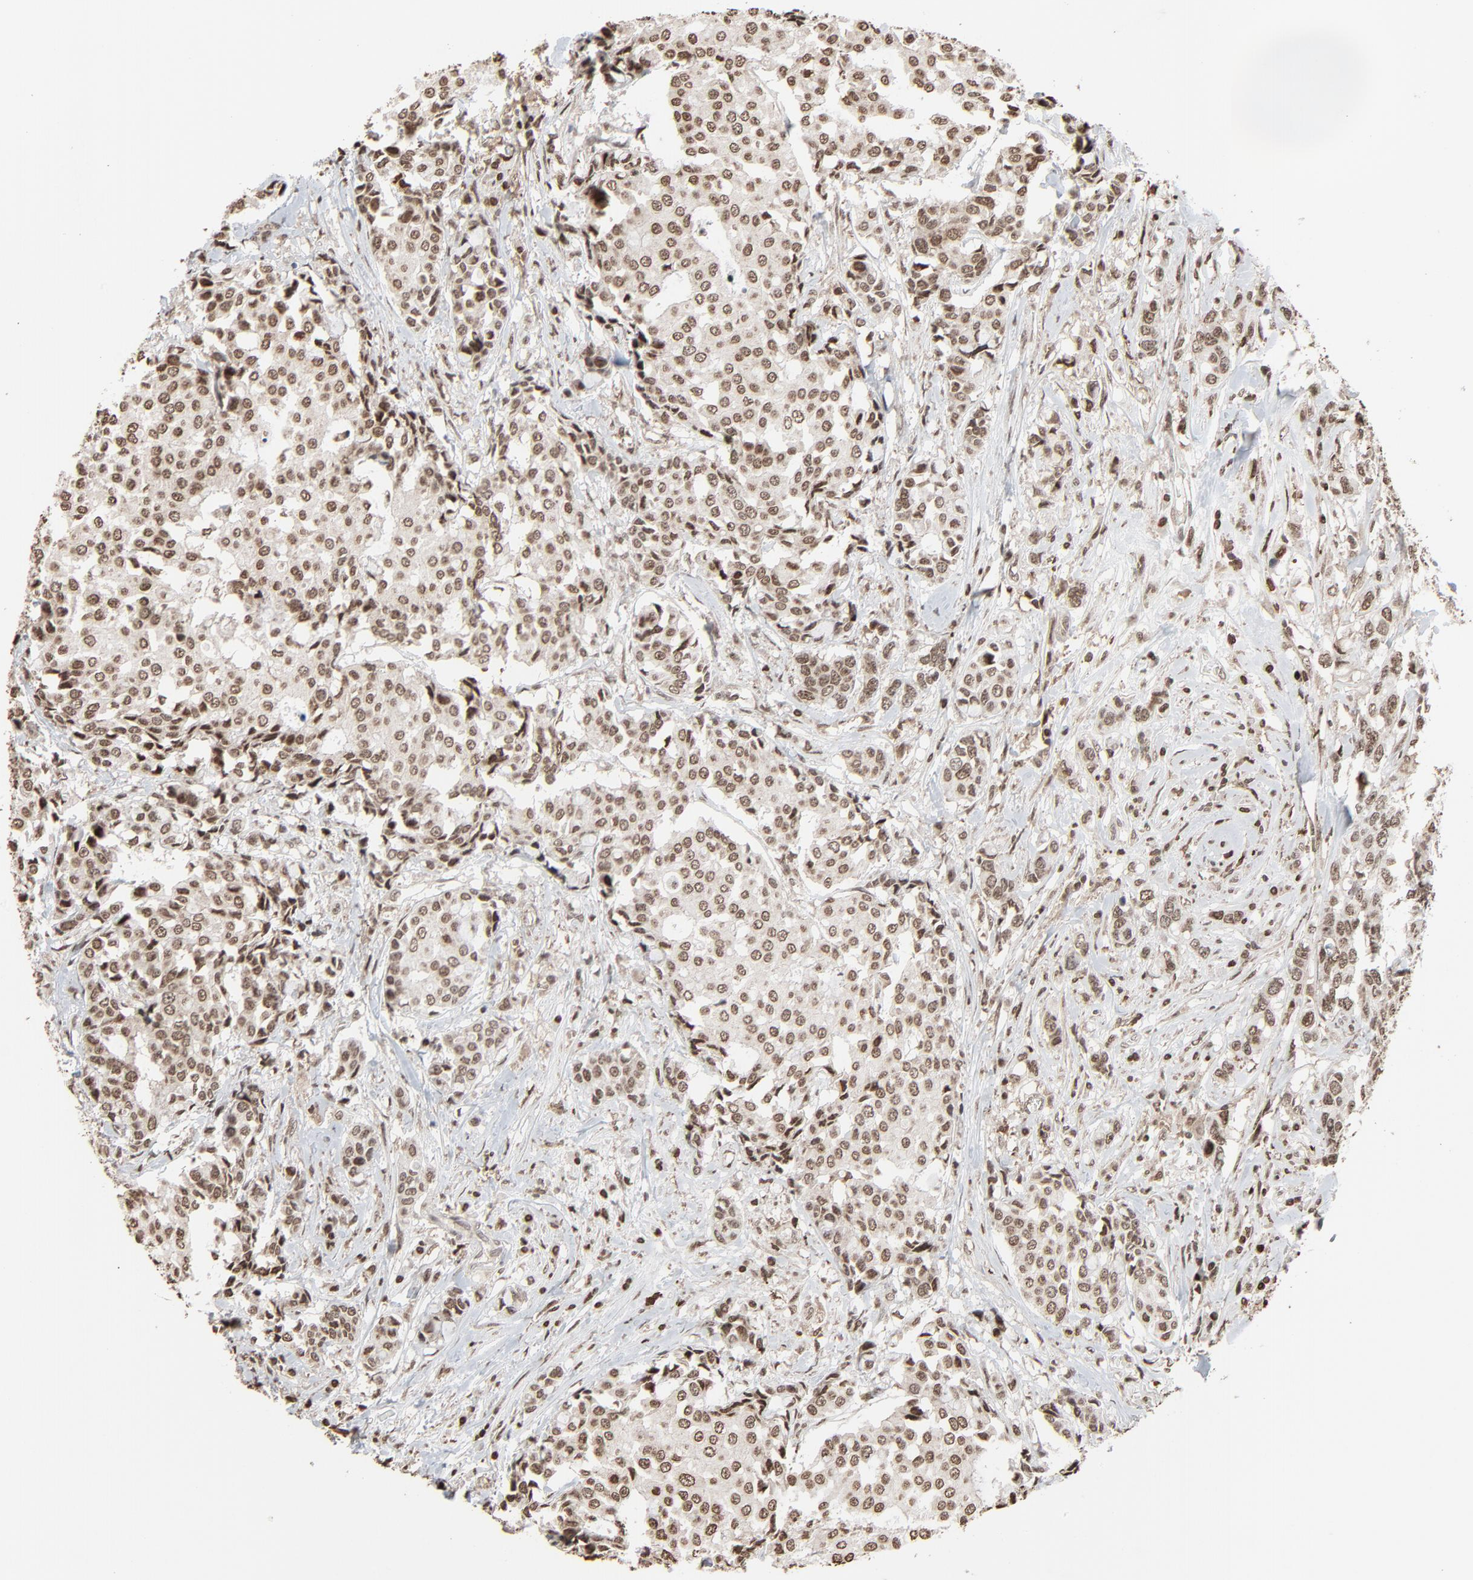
{"staining": {"intensity": "moderate", "quantity": ">75%", "location": "nuclear"}, "tissue": "breast cancer", "cell_type": "Tumor cells", "image_type": "cancer", "snomed": [{"axis": "morphology", "description": "Duct carcinoma"}, {"axis": "topography", "description": "Breast"}], "caption": "Human breast cancer stained with a brown dye exhibits moderate nuclear positive staining in approximately >75% of tumor cells.", "gene": "RPS6KA3", "patient": {"sex": "female", "age": 27}}